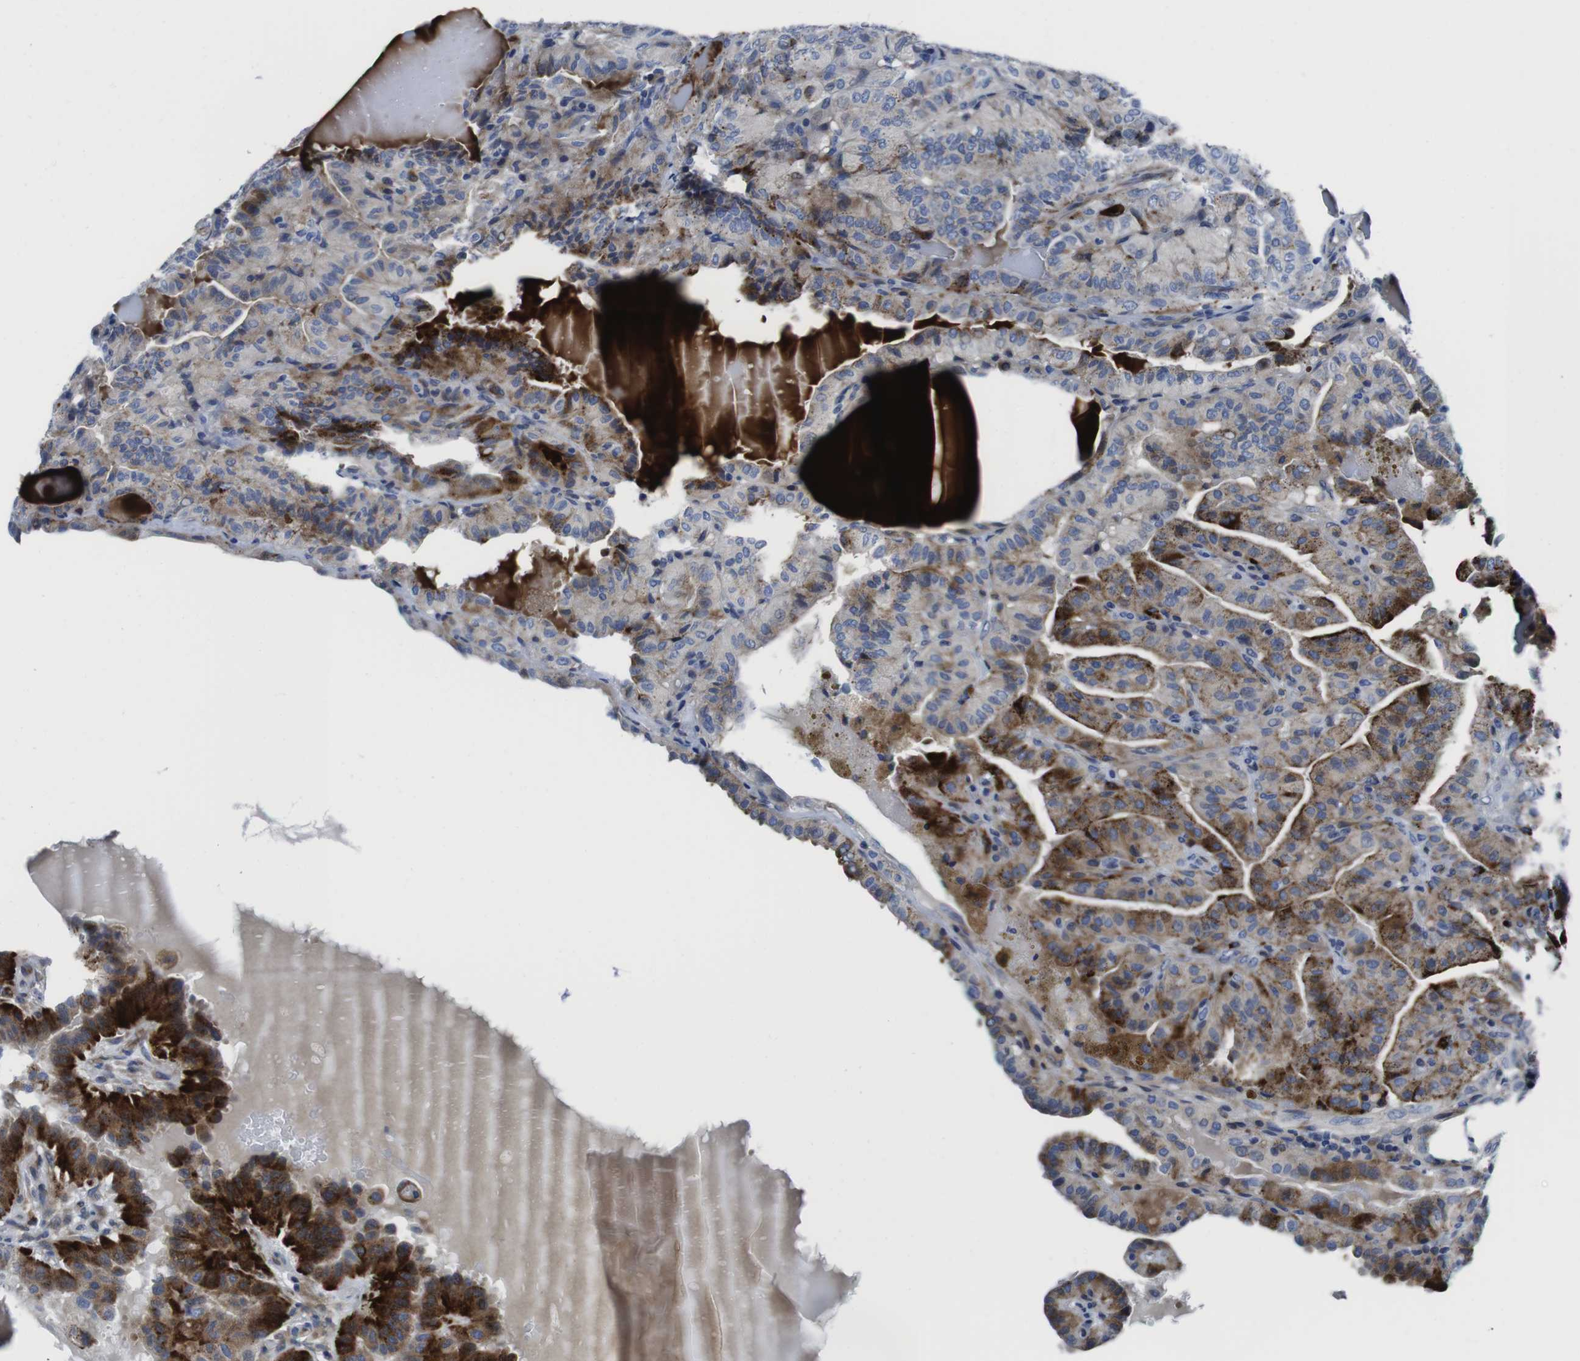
{"staining": {"intensity": "moderate", "quantity": "25%-75%", "location": "cytoplasmic/membranous"}, "tissue": "thyroid cancer", "cell_type": "Tumor cells", "image_type": "cancer", "snomed": [{"axis": "morphology", "description": "Papillary adenocarcinoma, NOS"}, {"axis": "topography", "description": "Thyroid gland"}], "caption": "Approximately 25%-75% of tumor cells in thyroid cancer exhibit moderate cytoplasmic/membranous protein expression as visualized by brown immunohistochemical staining.", "gene": "EIF4A1", "patient": {"sex": "male", "age": 77}}